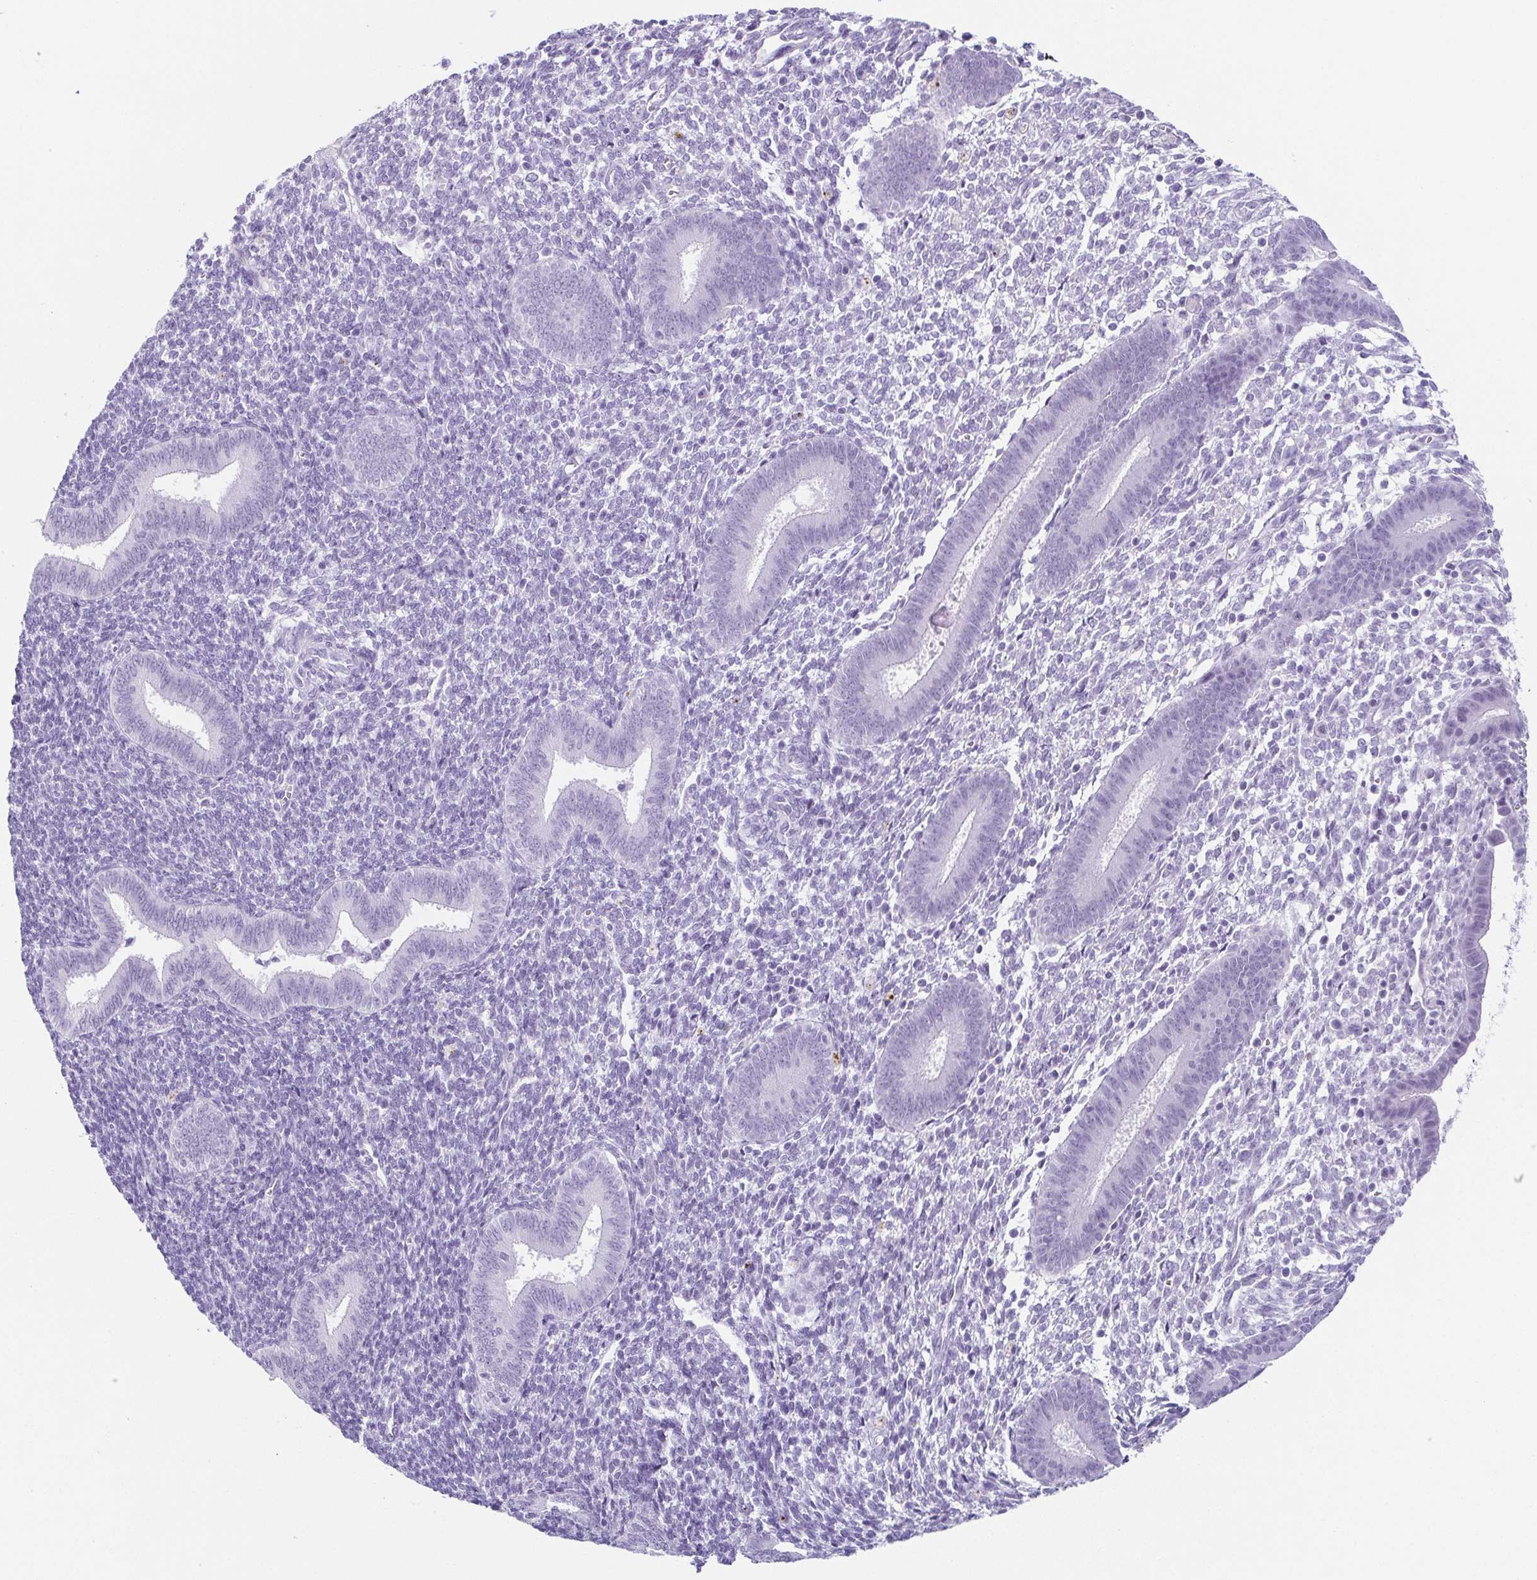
{"staining": {"intensity": "negative", "quantity": "none", "location": "none"}, "tissue": "endometrium", "cell_type": "Cells in endometrial stroma", "image_type": "normal", "snomed": [{"axis": "morphology", "description": "Normal tissue, NOS"}, {"axis": "topography", "description": "Endometrium"}], "caption": "There is no significant staining in cells in endometrial stroma of endometrium.", "gene": "ESX1", "patient": {"sex": "female", "age": 25}}